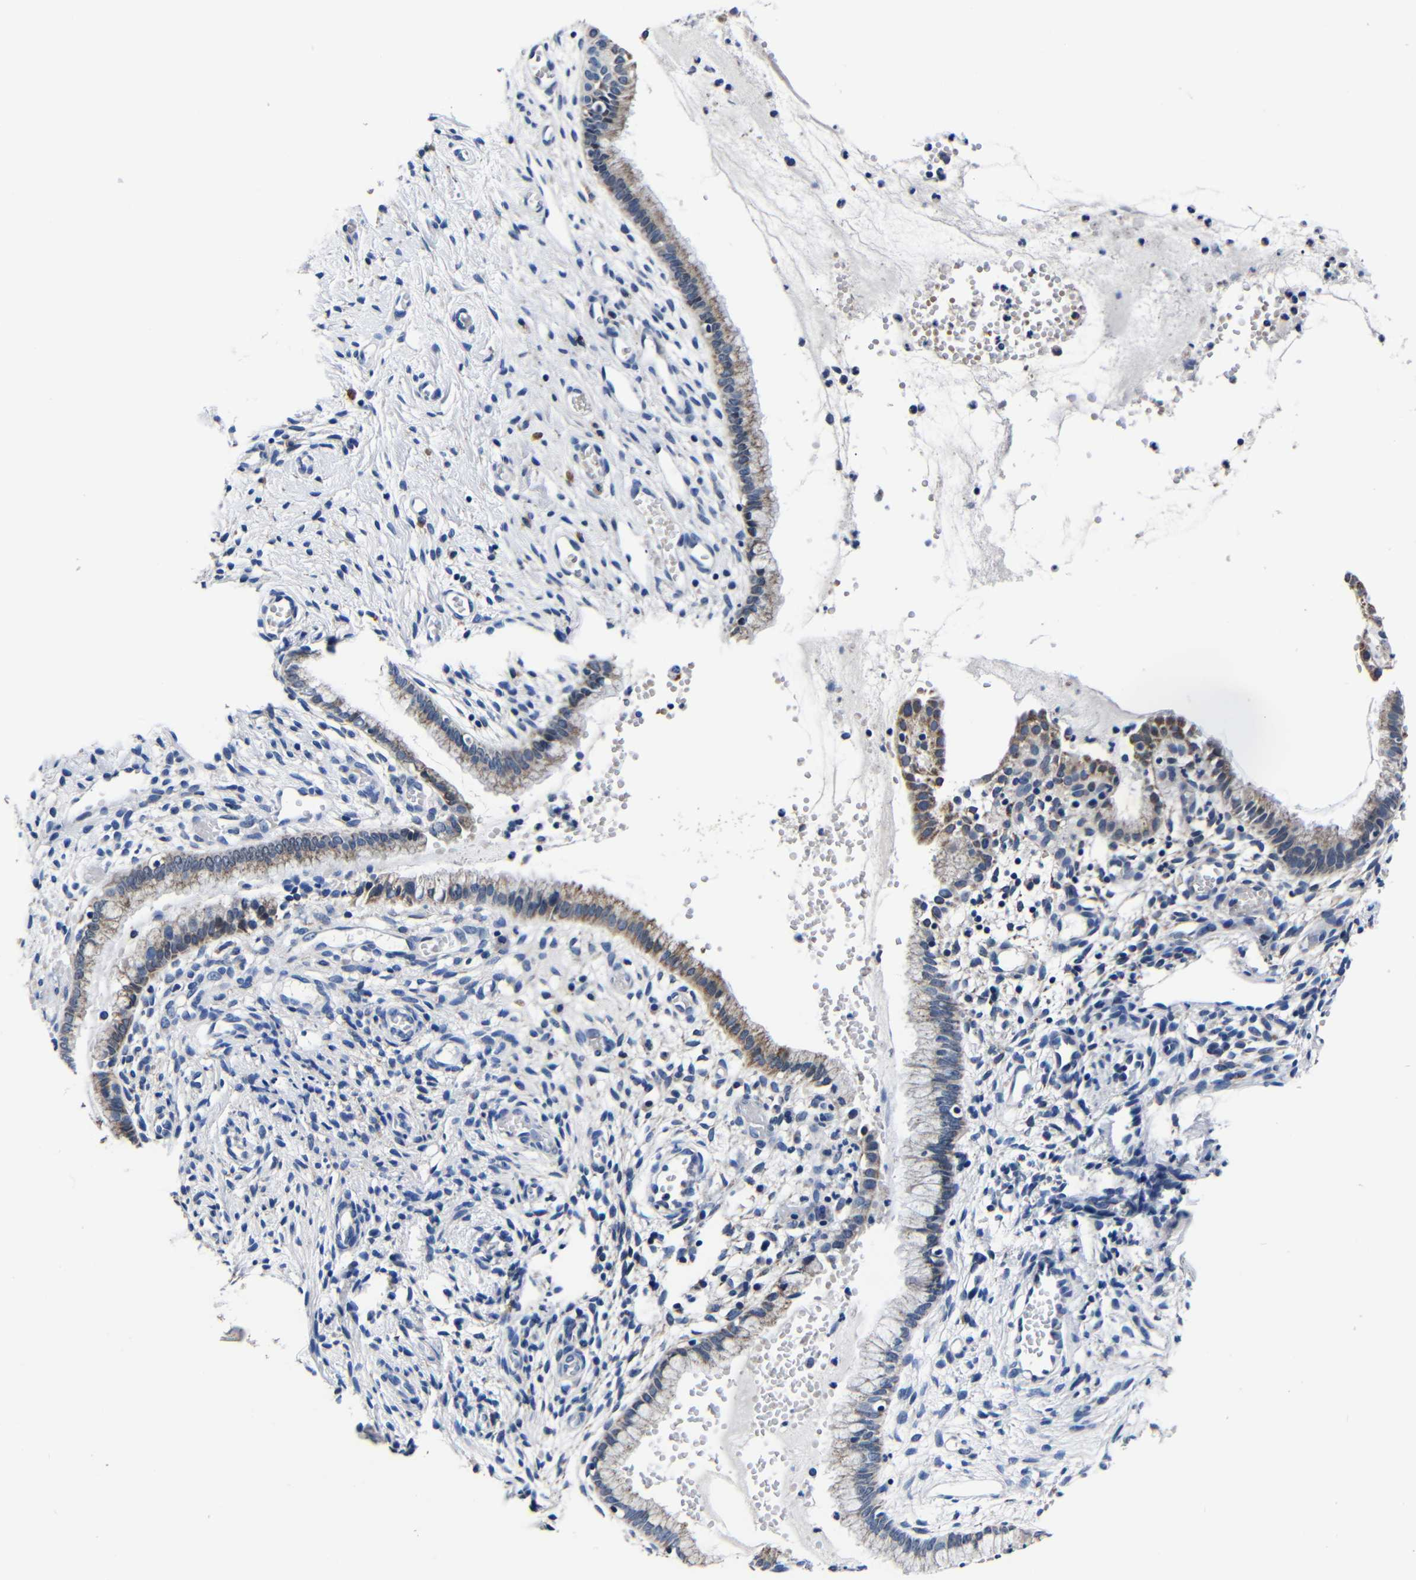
{"staining": {"intensity": "moderate", "quantity": "25%-75%", "location": "cytoplasmic/membranous"}, "tissue": "cervix", "cell_type": "Glandular cells", "image_type": "normal", "snomed": [{"axis": "morphology", "description": "Normal tissue, NOS"}, {"axis": "topography", "description": "Cervix"}], "caption": "Protein analysis of benign cervix demonstrates moderate cytoplasmic/membranous positivity in about 25%-75% of glandular cells. Using DAB (3,3'-diaminobenzidine) (brown) and hematoxylin (blue) stains, captured at high magnification using brightfield microscopy.", "gene": "DEPP1", "patient": {"sex": "female", "age": 65}}